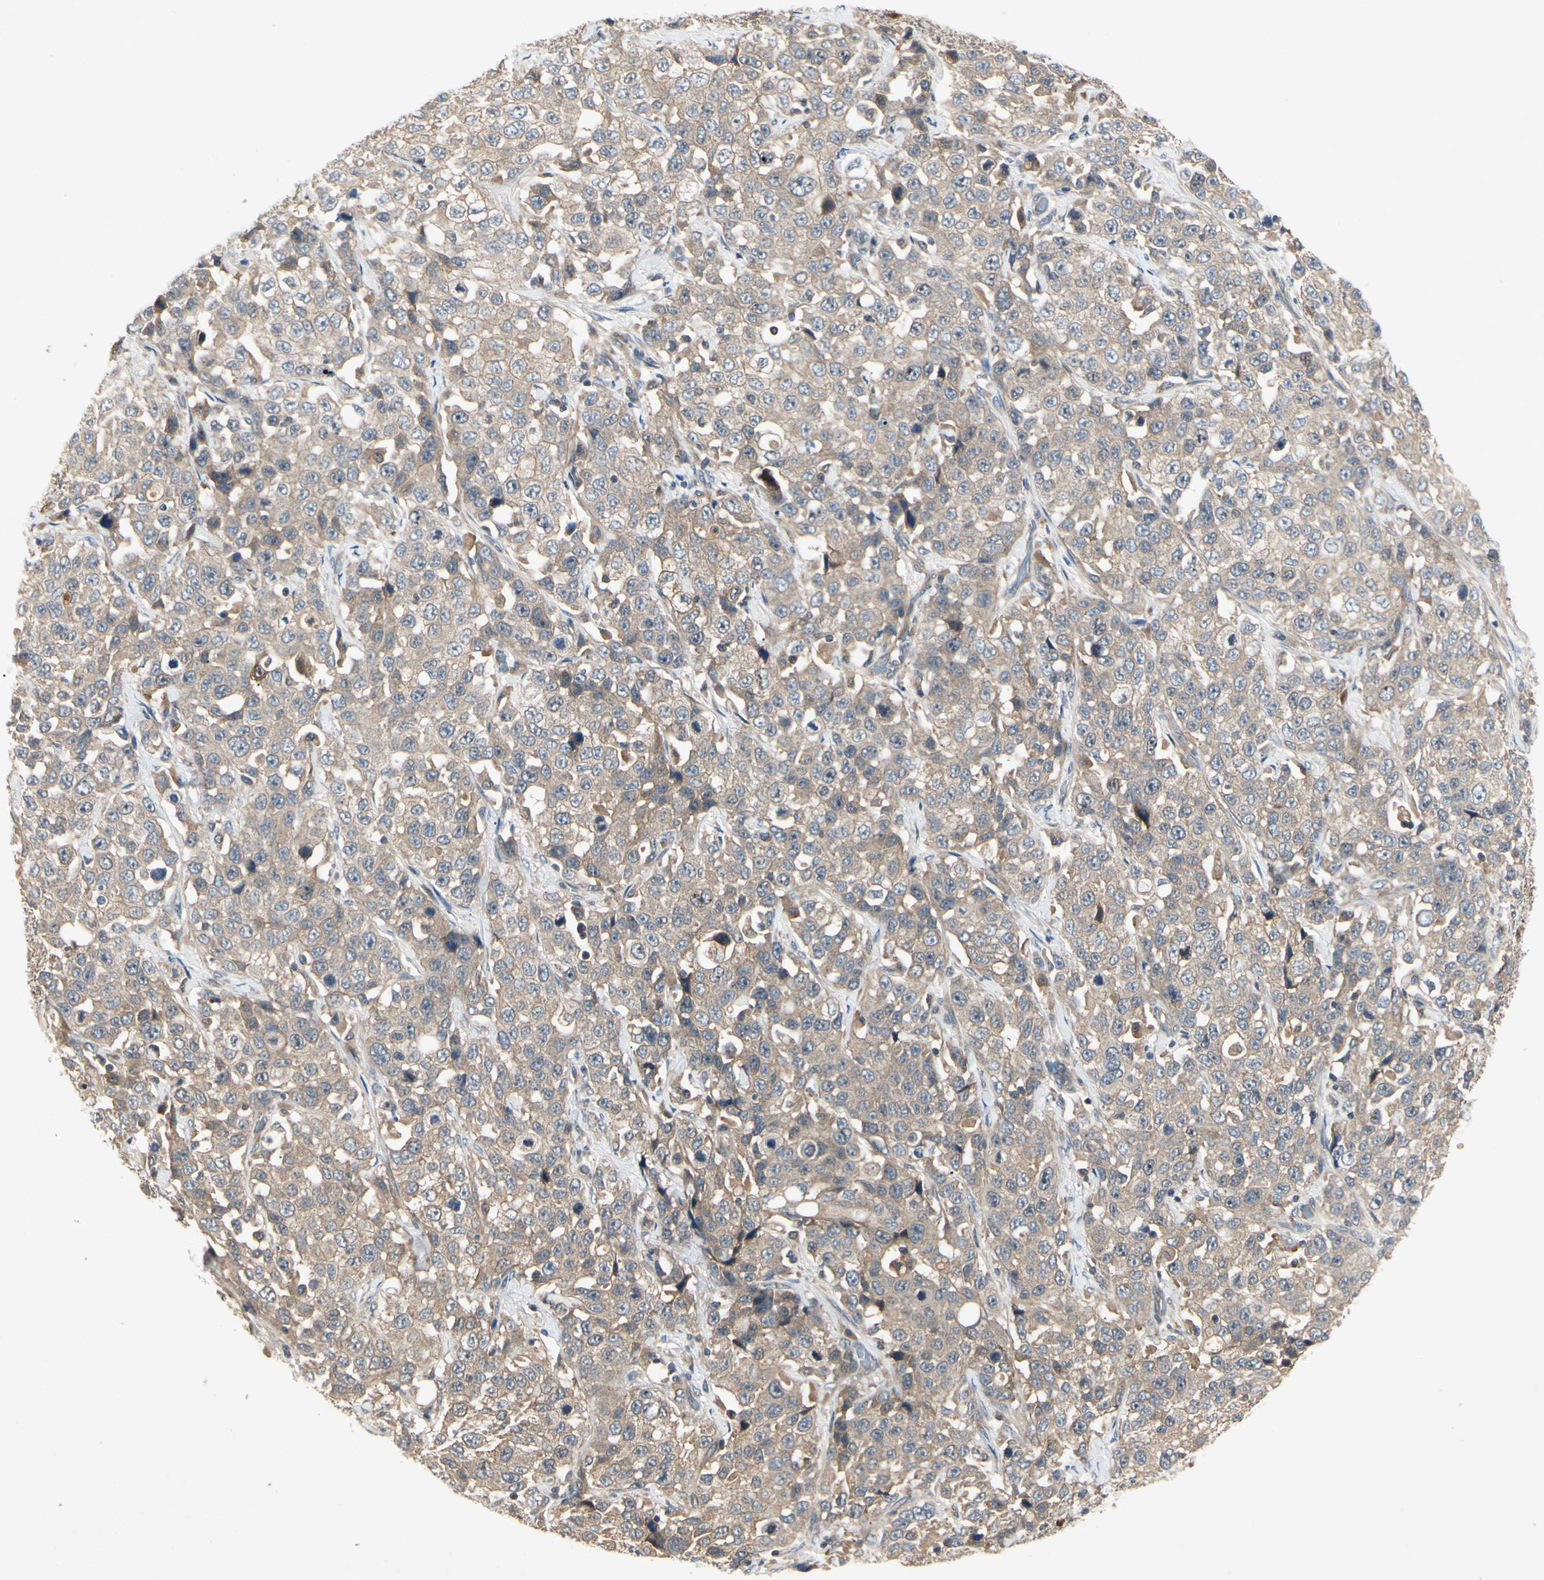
{"staining": {"intensity": "moderate", "quantity": ">75%", "location": "cytoplasmic/membranous"}, "tissue": "stomach cancer", "cell_type": "Tumor cells", "image_type": "cancer", "snomed": [{"axis": "morphology", "description": "Normal tissue, NOS"}, {"axis": "morphology", "description": "Adenocarcinoma, NOS"}, {"axis": "topography", "description": "Stomach"}], "caption": "A brown stain shows moderate cytoplasmic/membranous positivity of a protein in human stomach cancer tumor cells.", "gene": "RNF14", "patient": {"sex": "male", "age": 48}}